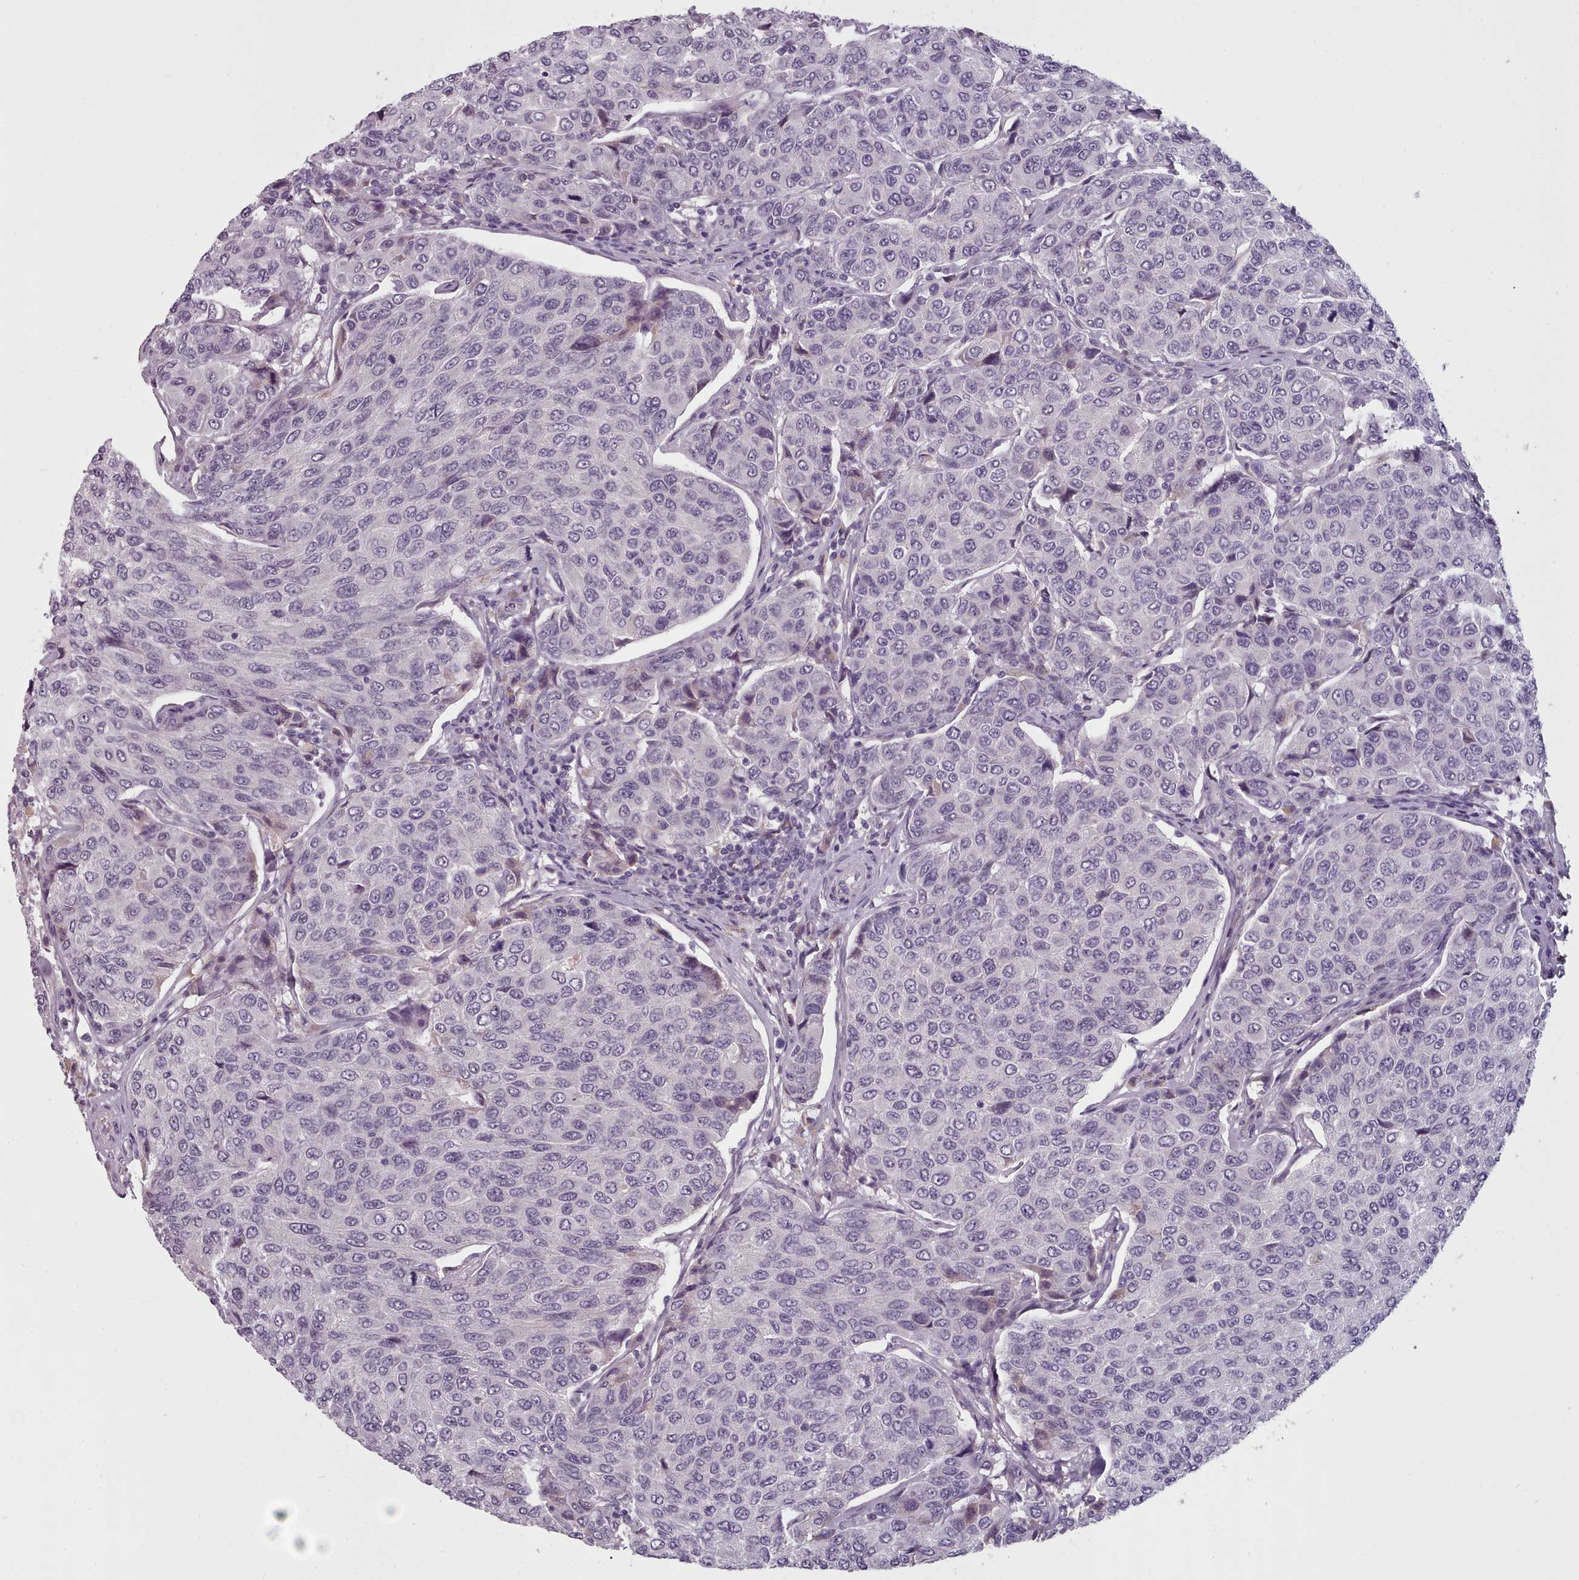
{"staining": {"intensity": "negative", "quantity": "none", "location": "none"}, "tissue": "breast cancer", "cell_type": "Tumor cells", "image_type": "cancer", "snomed": [{"axis": "morphology", "description": "Duct carcinoma"}, {"axis": "topography", "description": "Breast"}], "caption": "A high-resolution image shows immunohistochemistry (IHC) staining of breast cancer (intraductal carcinoma), which exhibits no significant positivity in tumor cells. (Immunohistochemistry (ihc), brightfield microscopy, high magnification).", "gene": "PBX4", "patient": {"sex": "female", "age": 55}}